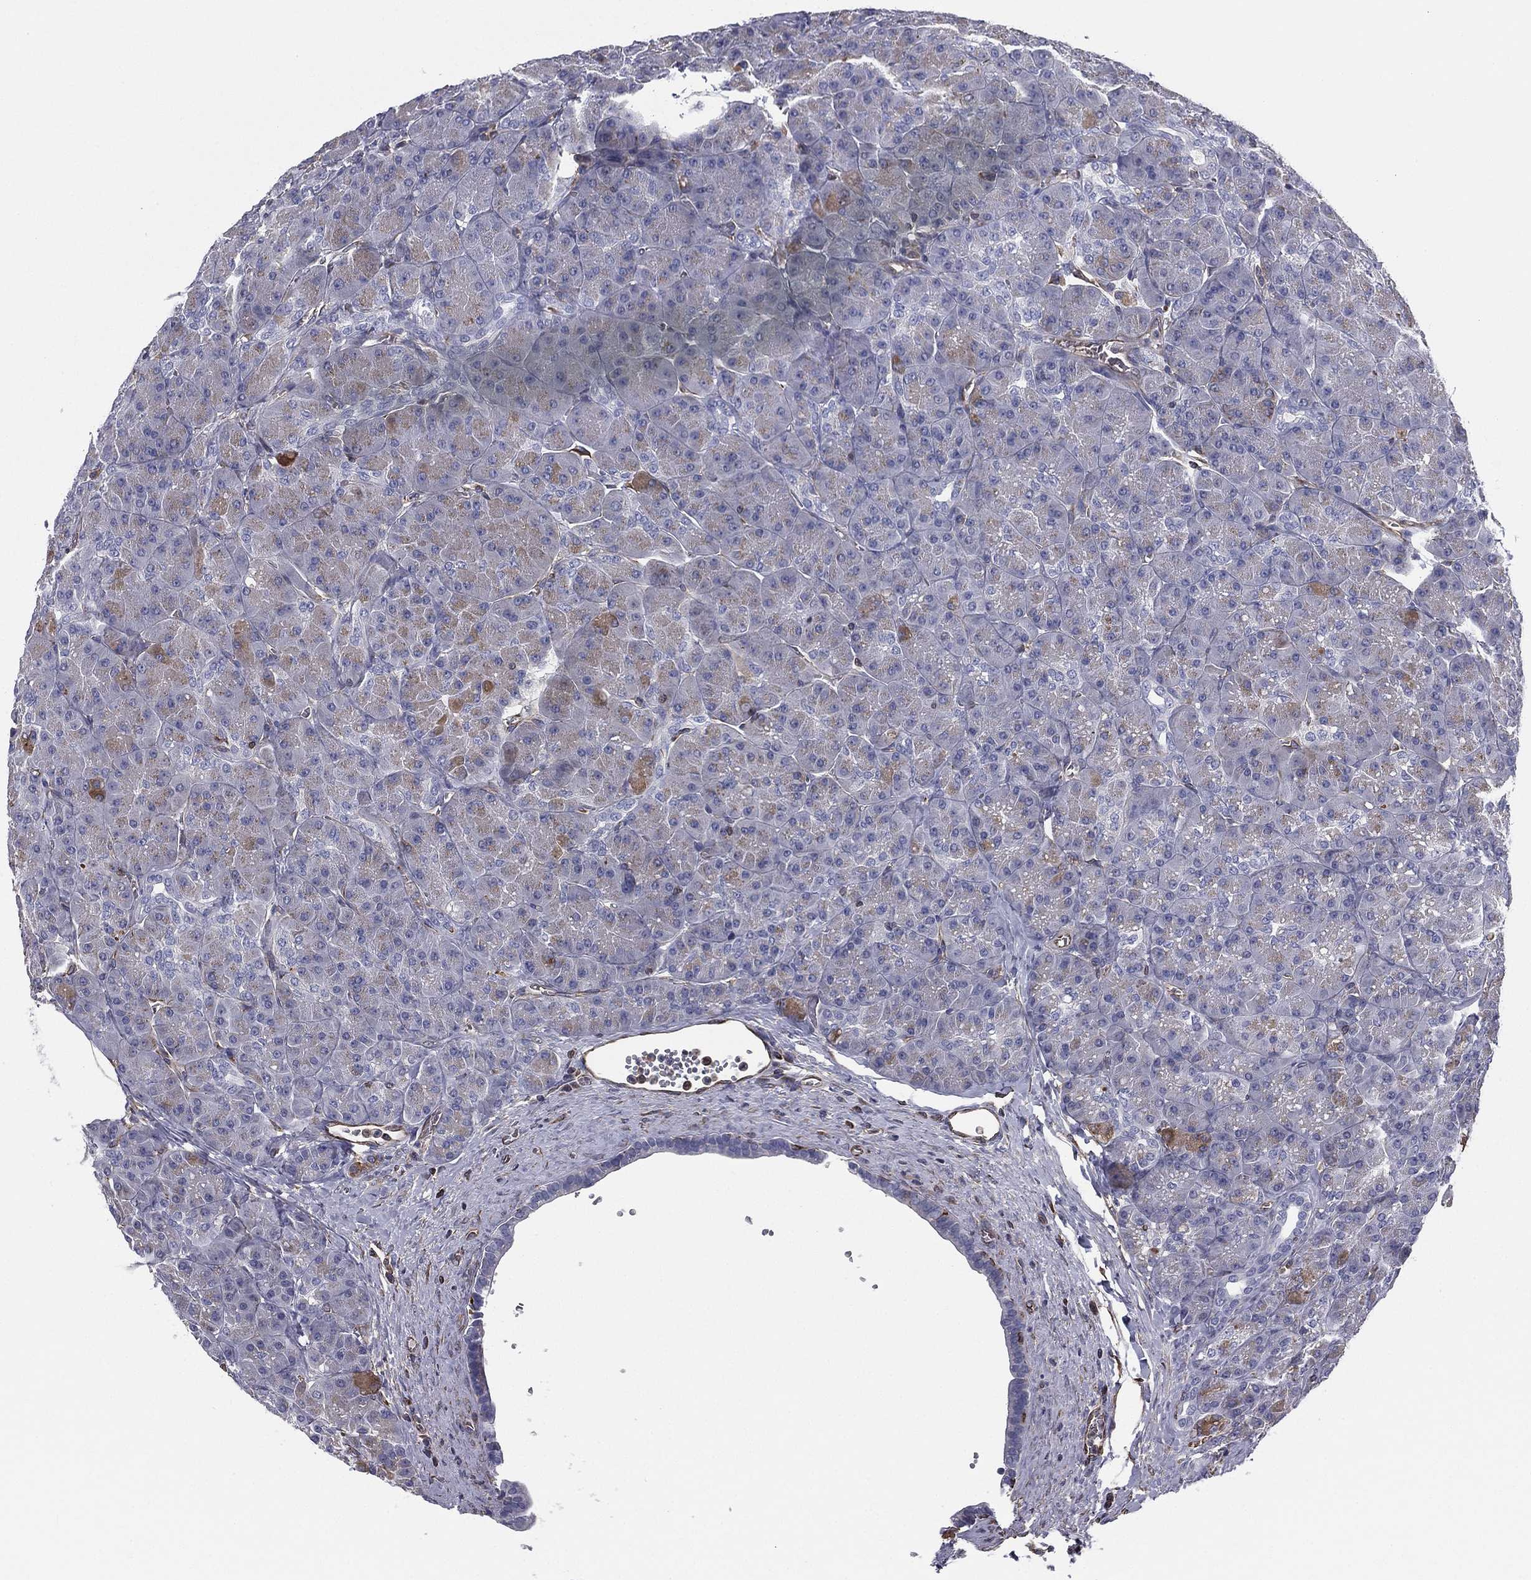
{"staining": {"intensity": "moderate", "quantity": "<25%", "location": "cytoplasmic/membranous"}, "tissue": "pancreas", "cell_type": "Exocrine glandular cells", "image_type": "normal", "snomed": [{"axis": "morphology", "description": "Normal tissue, NOS"}, {"axis": "topography", "description": "Pancreas"}], "caption": "High-power microscopy captured an immunohistochemistry (IHC) histopathology image of benign pancreas, revealing moderate cytoplasmic/membranous staining in about <25% of exocrine glandular cells. The staining was performed using DAB, with brown indicating positive protein expression. Nuclei are stained blue with hematoxylin.", "gene": "SCUBE1", "patient": {"sex": "male", "age": 57}}